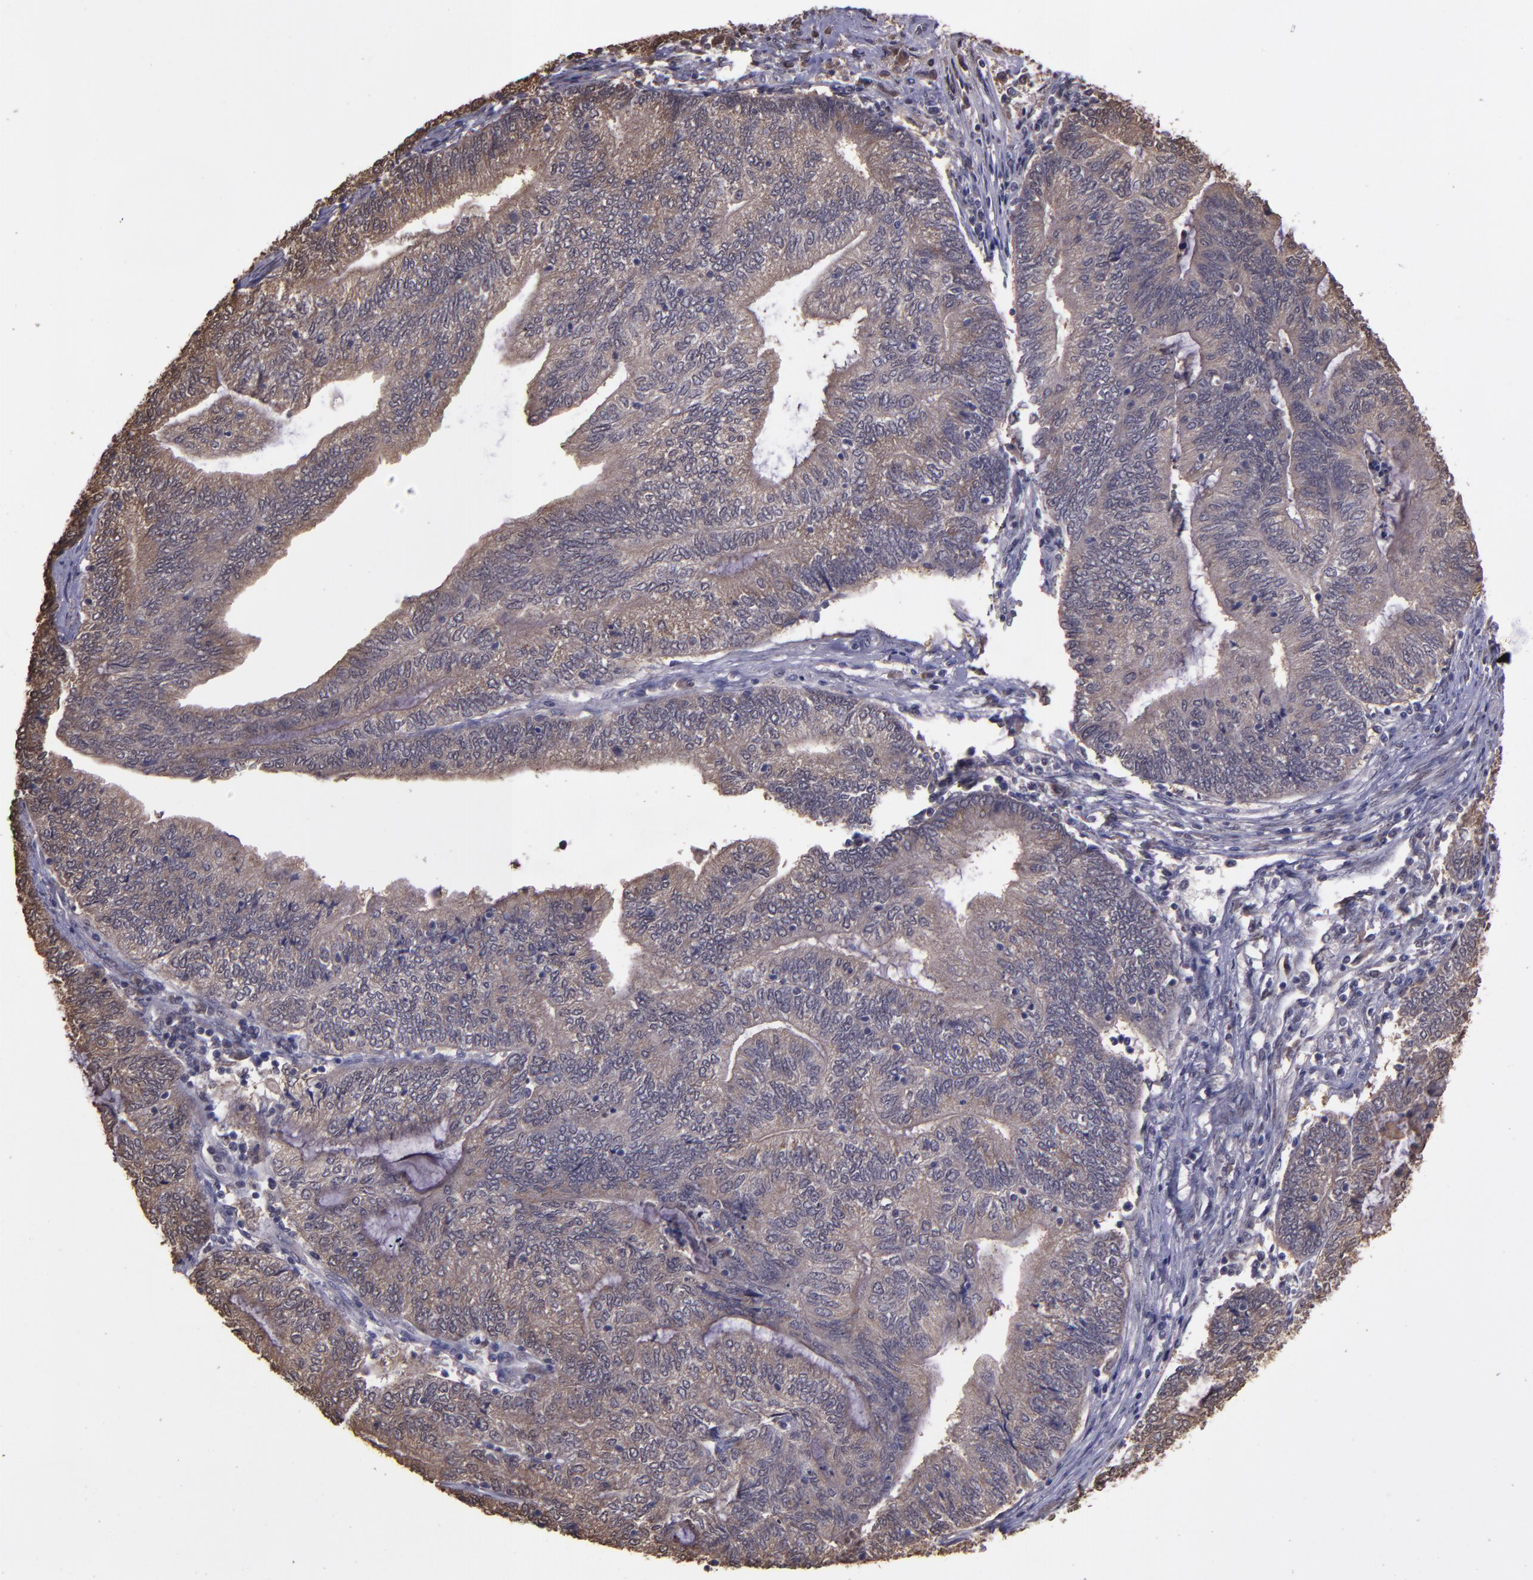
{"staining": {"intensity": "weak", "quantity": ">75%", "location": "cytoplasmic/membranous"}, "tissue": "endometrial cancer", "cell_type": "Tumor cells", "image_type": "cancer", "snomed": [{"axis": "morphology", "description": "Adenocarcinoma, NOS"}, {"axis": "topography", "description": "Uterus"}, {"axis": "topography", "description": "Endometrium"}], "caption": "Protein staining exhibits weak cytoplasmic/membranous staining in approximately >75% of tumor cells in endometrial adenocarcinoma.", "gene": "SERPINF2", "patient": {"sex": "female", "age": 70}}